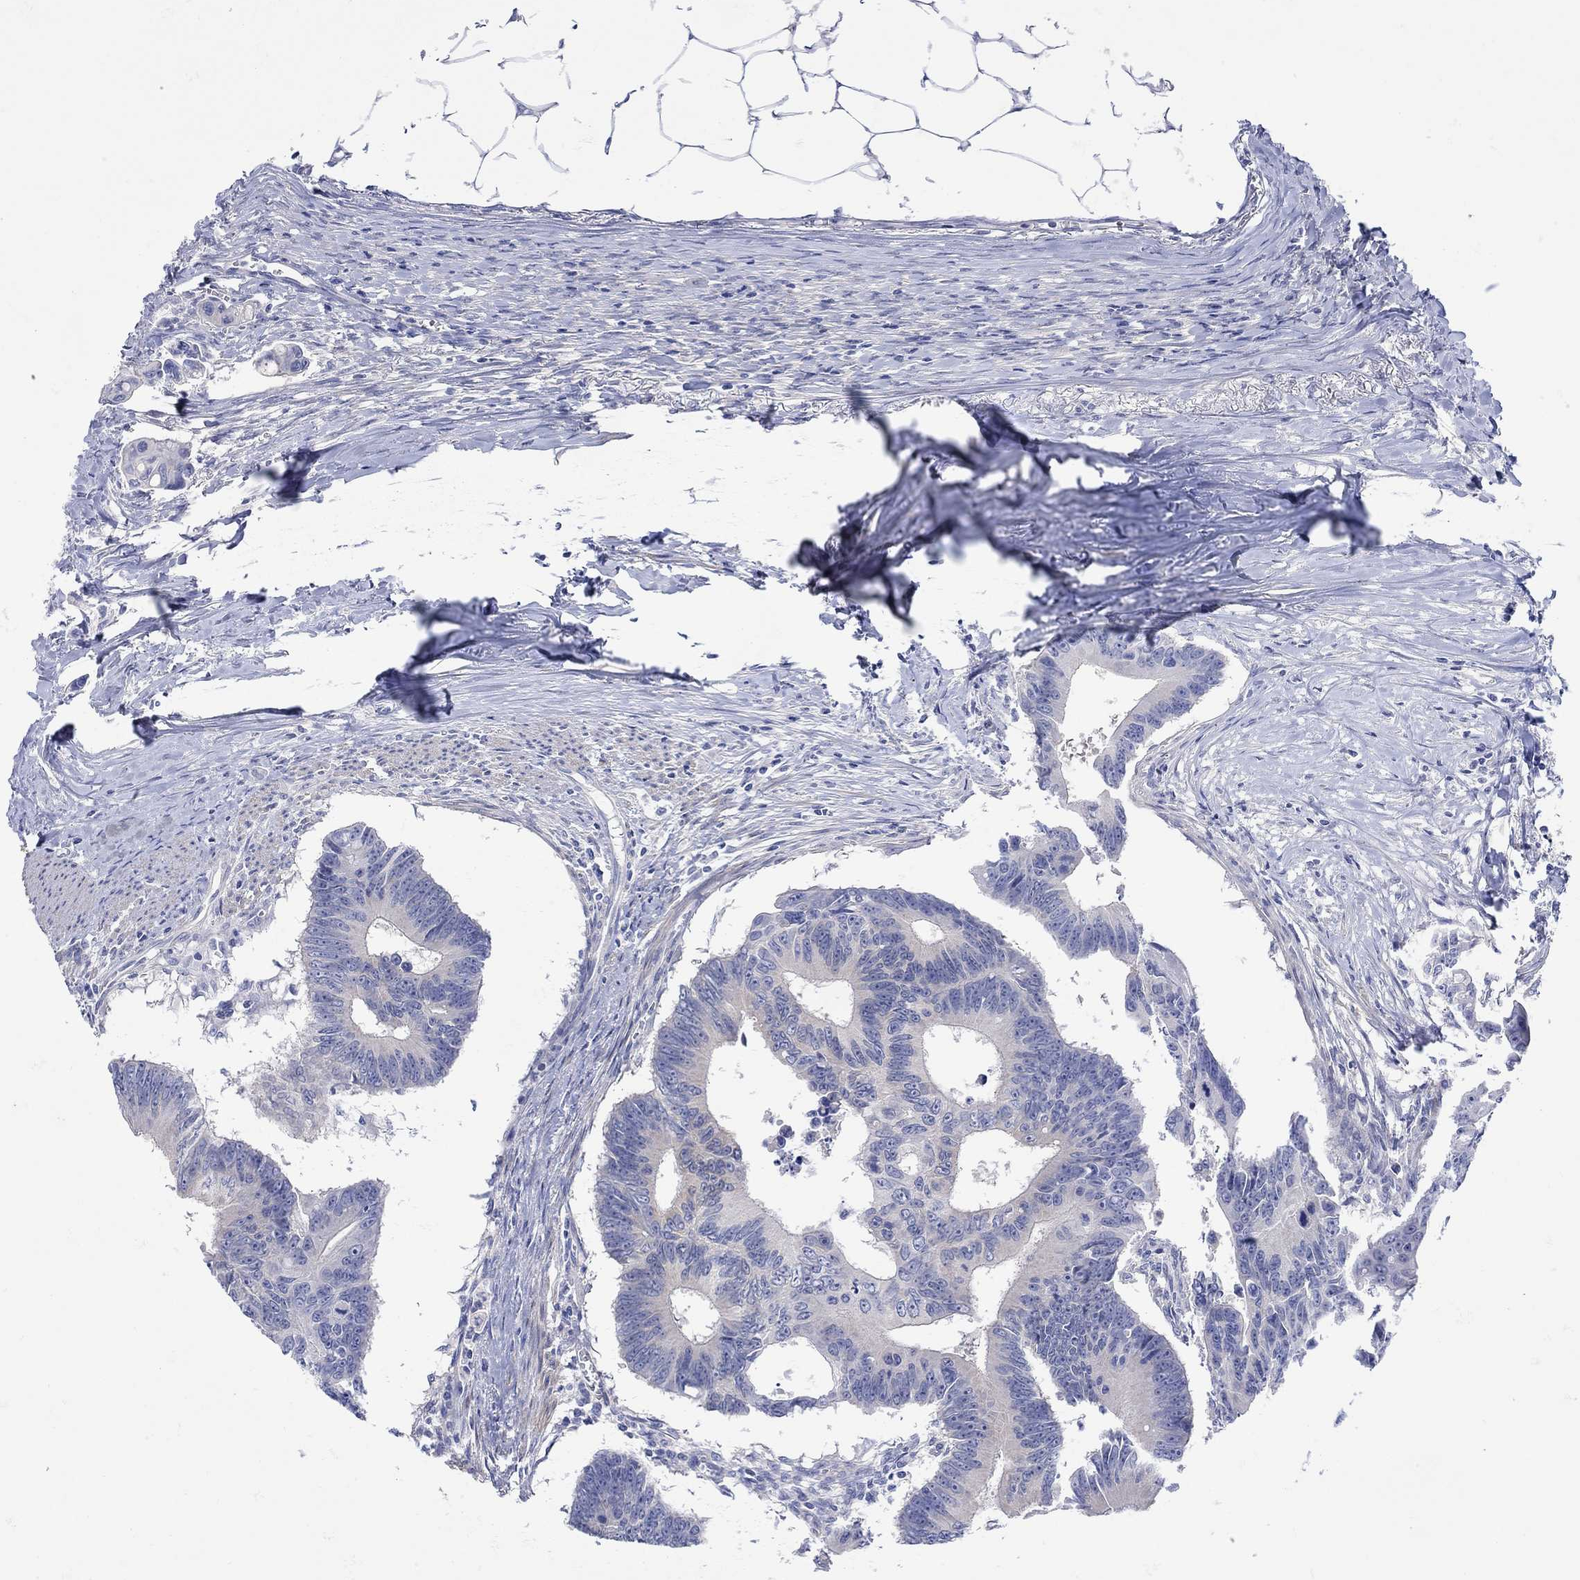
{"staining": {"intensity": "negative", "quantity": "none", "location": "none"}, "tissue": "colorectal cancer", "cell_type": "Tumor cells", "image_type": "cancer", "snomed": [{"axis": "morphology", "description": "Adenocarcinoma, NOS"}, {"axis": "topography", "description": "Colon"}], "caption": "An image of colorectal adenocarcinoma stained for a protein reveals no brown staining in tumor cells. (Brightfield microscopy of DAB (3,3'-diaminobenzidine) IHC at high magnification).", "gene": "MSI1", "patient": {"sex": "male", "age": 70}}